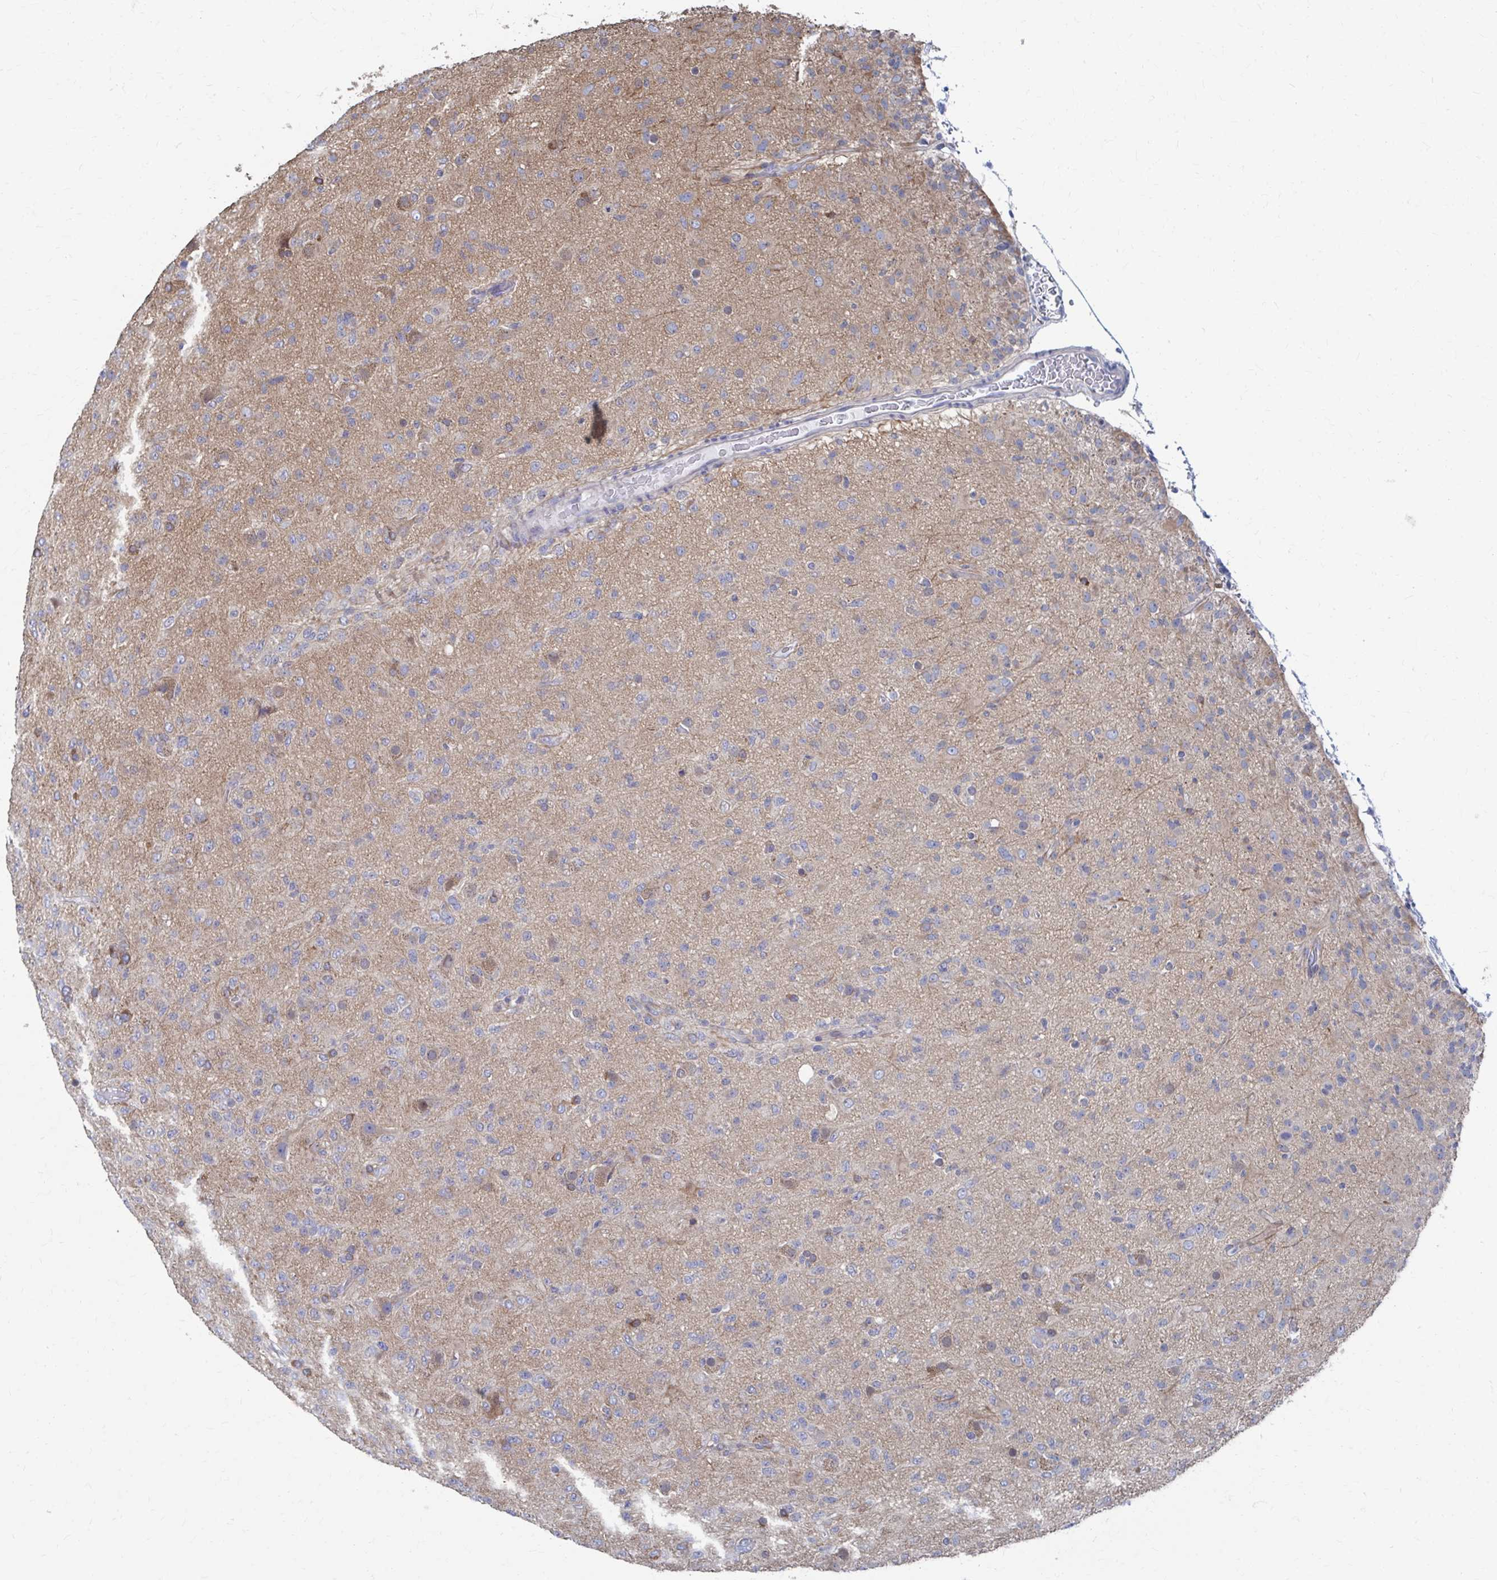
{"staining": {"intensity": "negative", "quantity": "none", "location": "none"}, "tissue": "glioma", "cell_type": "Tumor cells", "image_type": "cancer", "snomed": [{"axis": "morphology", "description": "Glioma, malignant, Low grade"}, {"axis": "topography", "description": "Brain"}], "caption": "Immunohistochemistry of human malignant glioma (low-grade) reveals no positivity in tumor cells.", "gene": "PLEKHG7", "patient": {"sex": "male", "age": 65}}